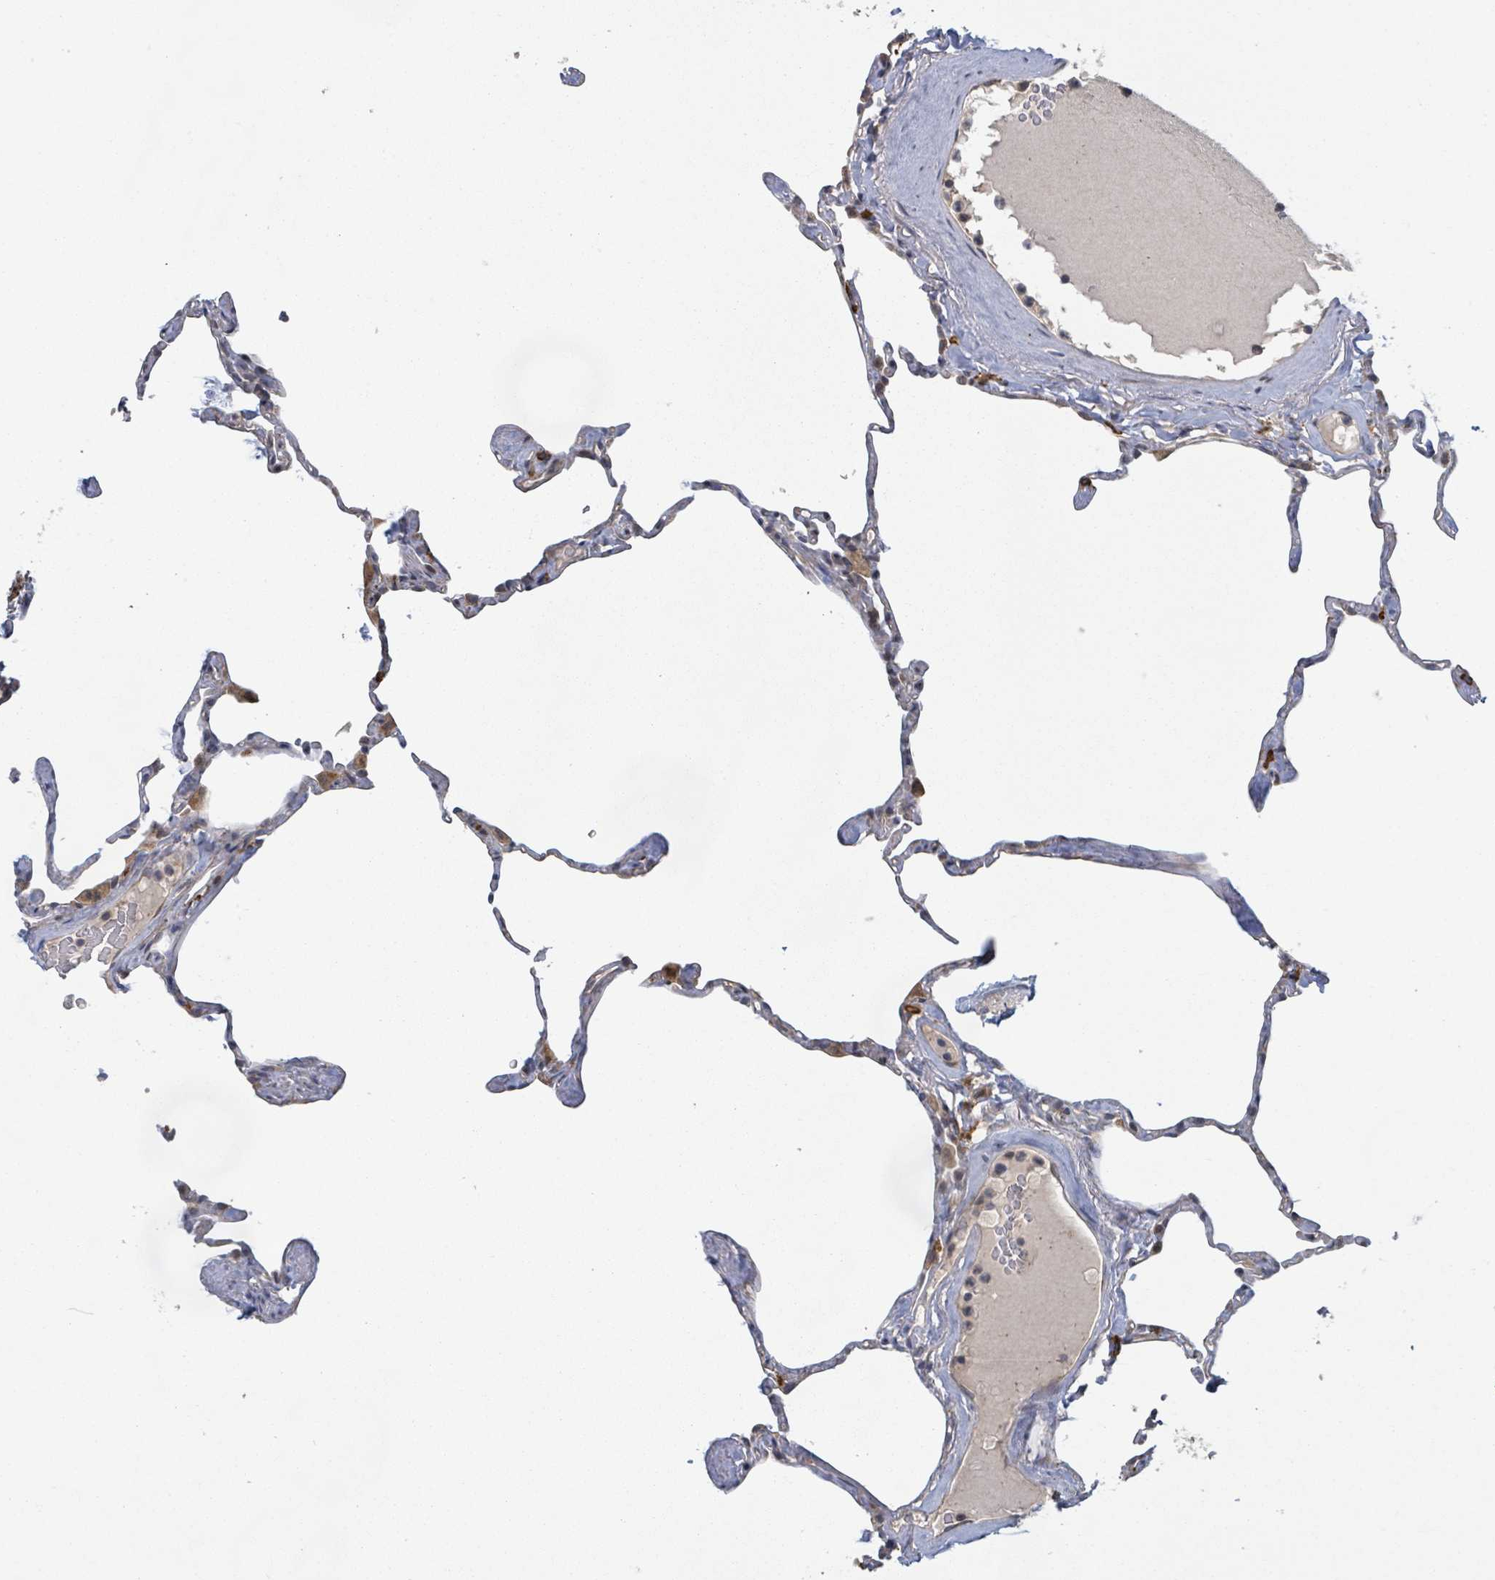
{"staining": {"intensity": "moderate", "quantity": "25%-75%", "location": "cytoplasmic/membranous"}, "tissue": "lung", "cell_type": "Alveolar cells", "image_type": "normal", "snomed": [{"axis": "morphology", "description": "Normal tissue, NOS"}, {"axis": "topography", "description": "Lung"}], "caption": "Protein analysis of normal lung exhibits moderate cytoplasmic/membranous positivity in about 25%-75% of alveolar cells. (IHC, brightfield microscopy, high magnification).", "gene": "SHROOM2", "patient": {"sex": "male", "age": 65}}